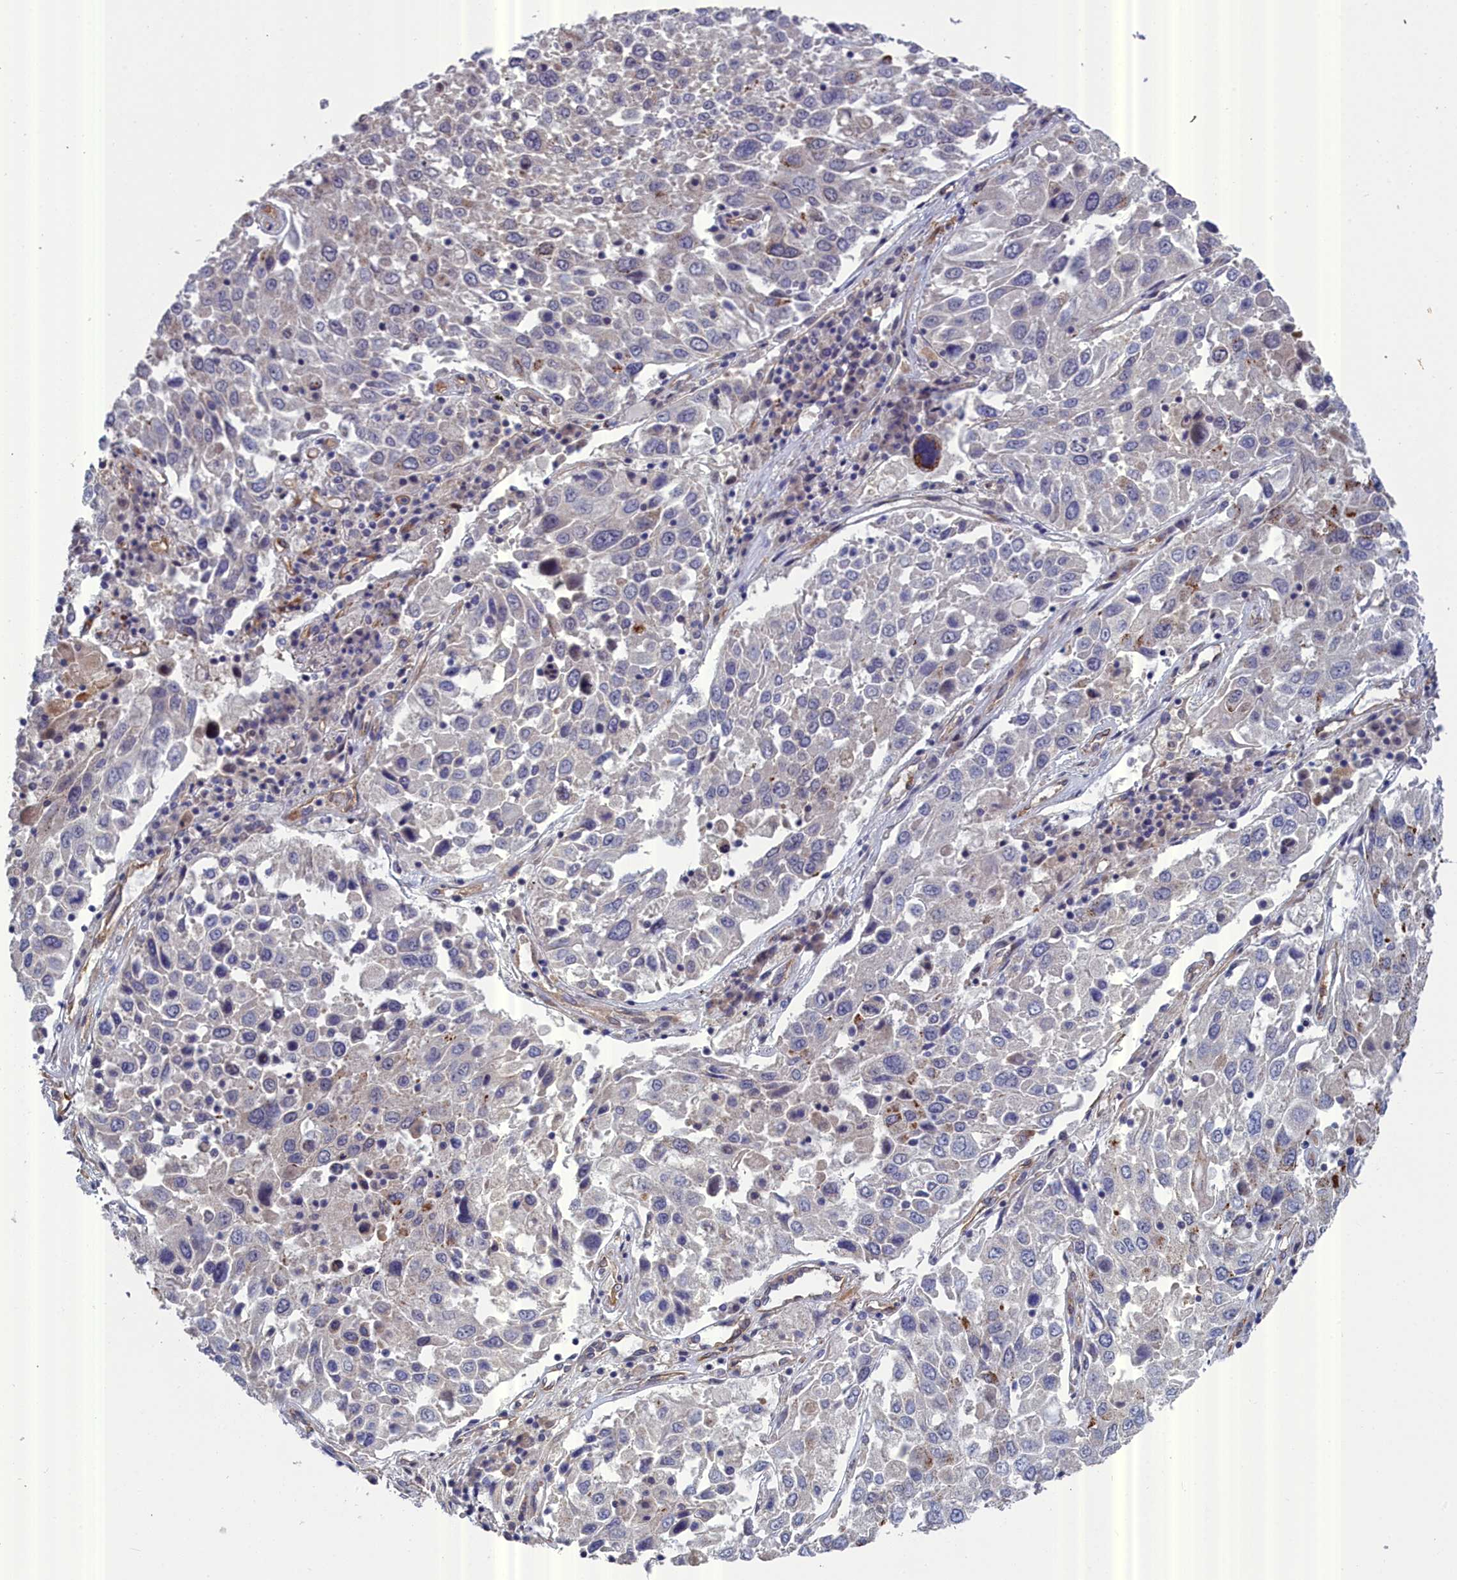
{"staining": {"intensity": "negative", "quantity": "none", "location": "none"}, "tissue": "lung cancer", "cell_type": "Tumor cells", "image_type": "cancer", "snomed": [{"axis": "morphology", "description": "Squamous cell carcinoma, NOS"}, {"axis": "topography", "description": "Lung"}], "caption": "A micrograph of human squamous cell carcinoma (lung) is negative for staining in tumor cells. (Stains: DAB (3,3'-diaminobenzidine) immunohistochemistry (IHC) with hematoxylin counter stain, Microscopy: brightfield microscopy at high magnification).", "gene": "RDX", "patient": {"sex": "male", "age": 65}}